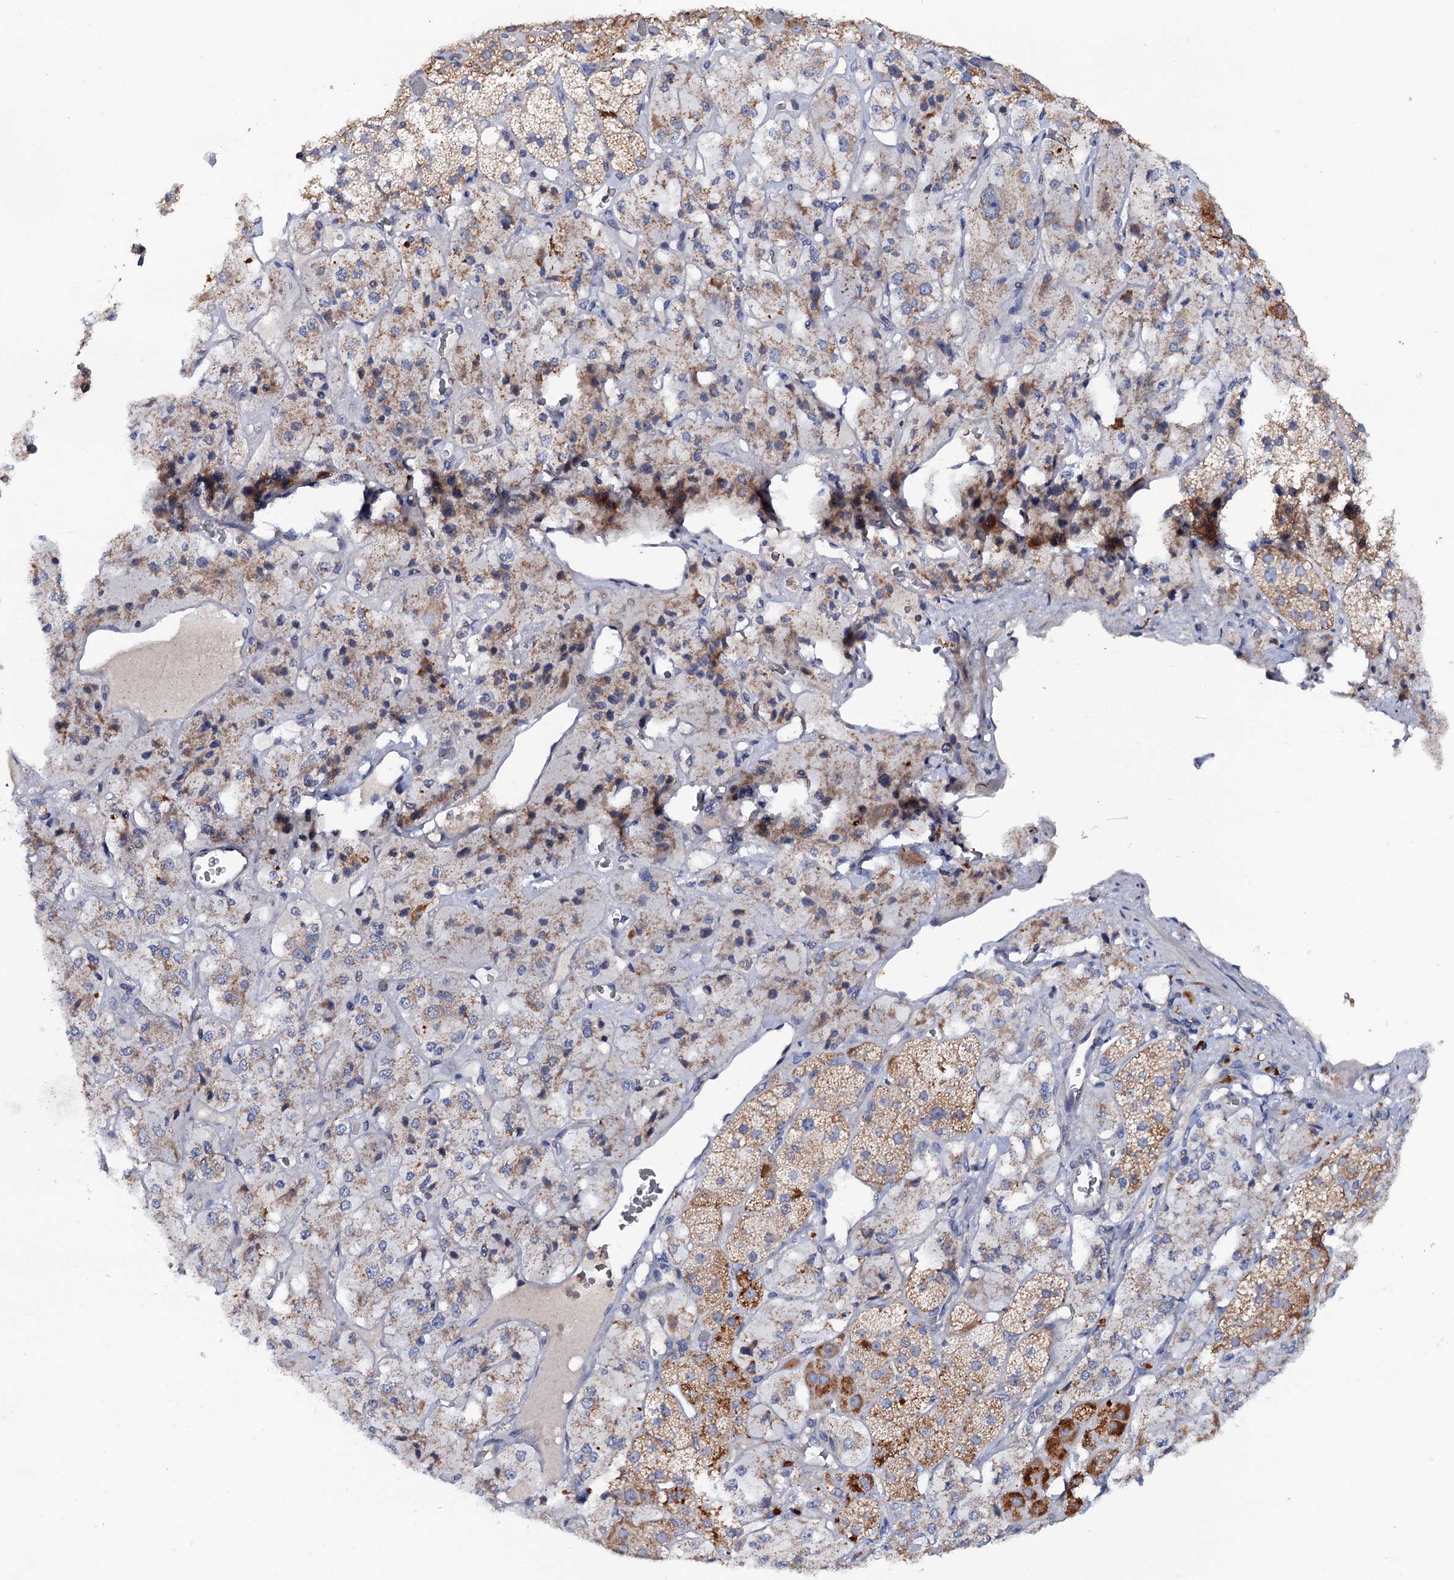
{"staining": {"intensity": "moderate", "quantity": "25%-75%", "location": "cytoplasmic/membranous"}, "tissue": "adrenal gland", "cell_type": "Glandular cells", "image_type": "normal", "snomed": [{"axis": "morphology", "description": "Normal tissue, NOS"}, {"axis": "topography", "description": "Adrenal gland"}], "caption": "Glandular cells demonstrate moderate cytoplasmic/membranous expression in about 25%-75% of cells in benign adrenal gland.", "gene": "MRPL48", "patient": {"sex": "male", "age": 57}}